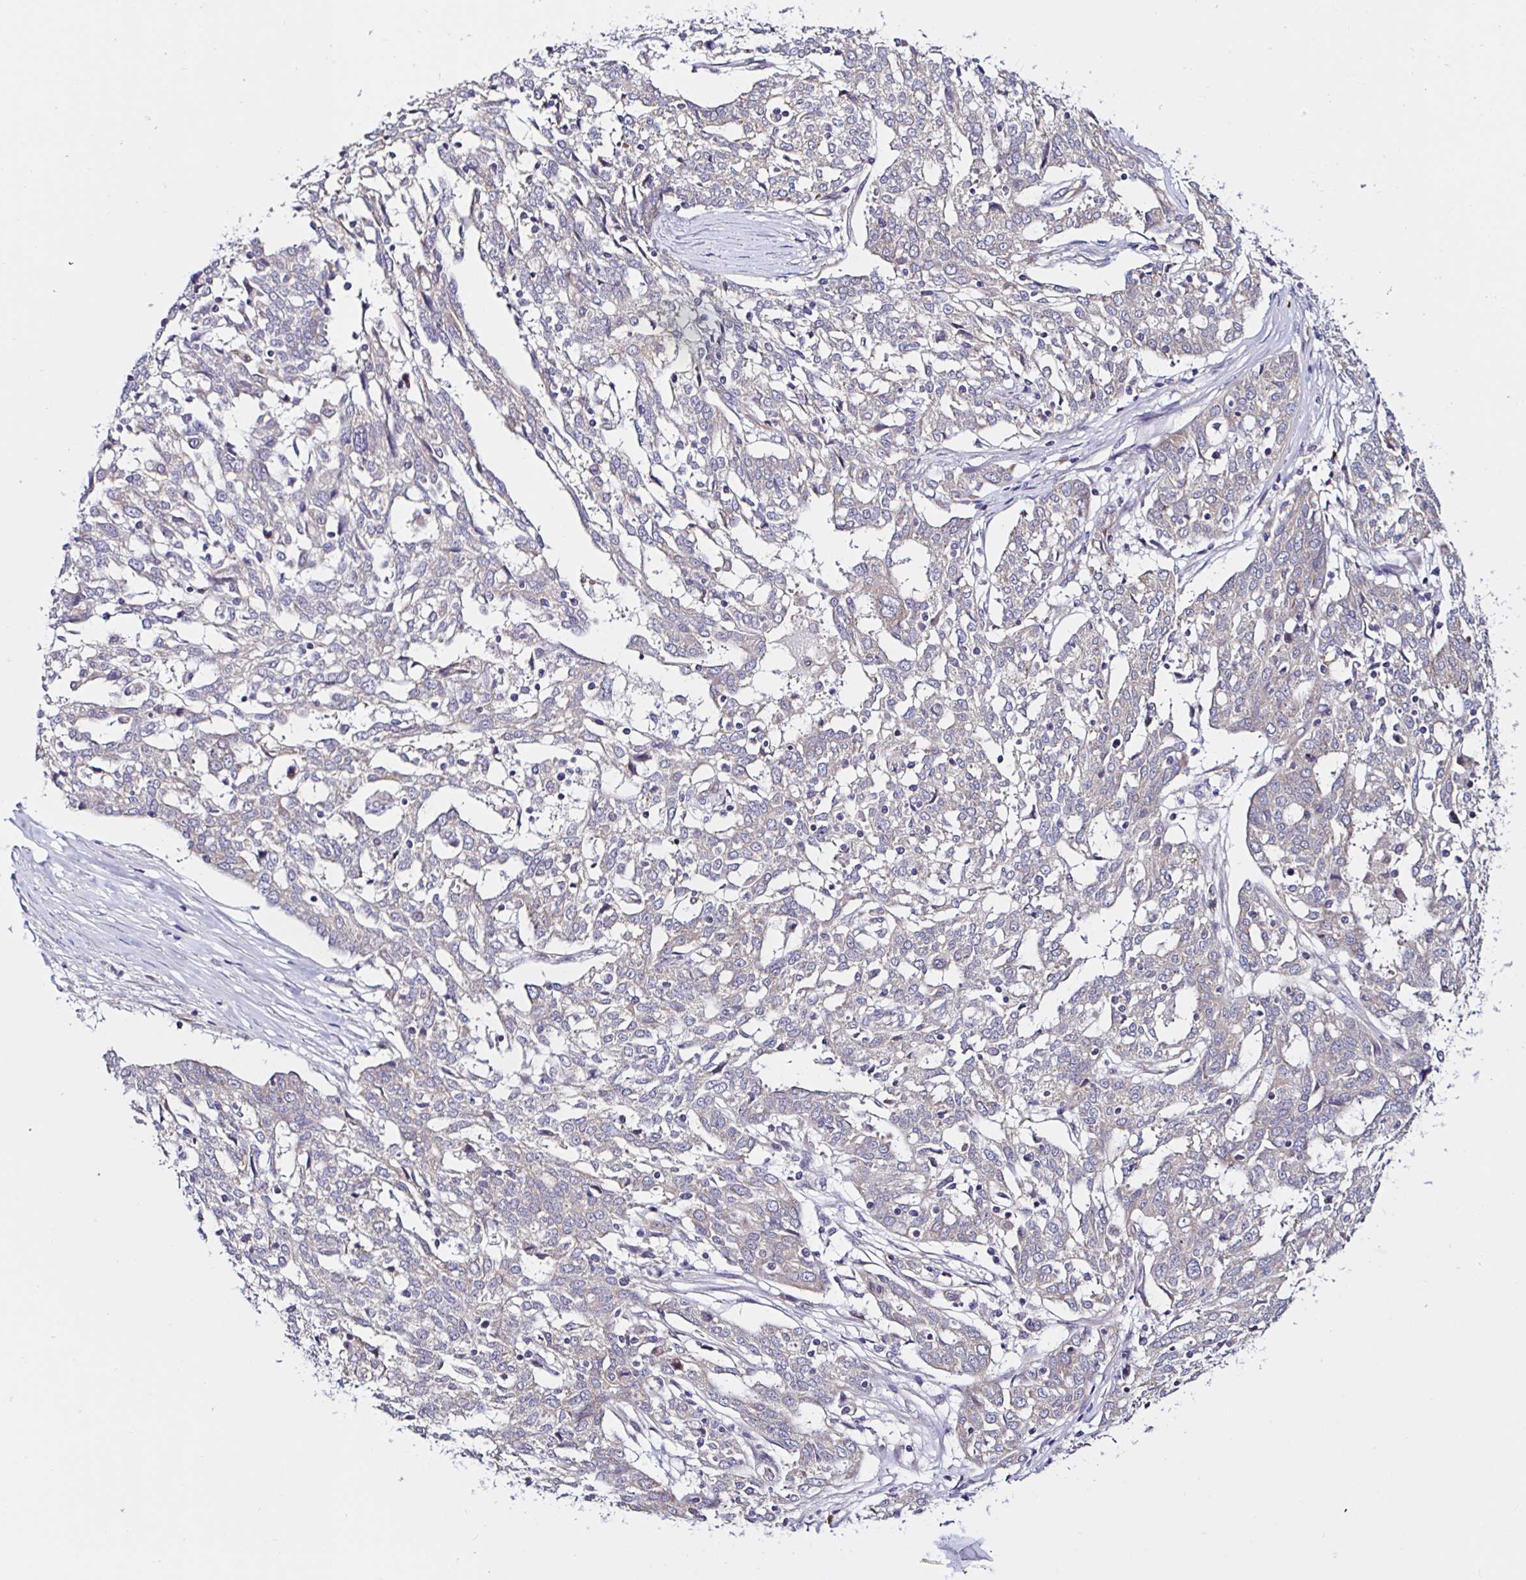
{"staining": {"intensity": "weak", "quantity": ">75%", "location": "cytoplasmic/membranous"}, "tissue": "ovarian cancer", "cell_type": "Tumor cells", "image_type": "cancer", "snomed": [{"axis": "morphology", "description": "Cystadenocarcinoma, serous, NOS"}, {"axis": "topography", "description": "Ovary"}], "caption": "Weak cytoplasmic/membranous positivity is present in about >75% of tumor cells in ovarian cancer (serous cystadenocarcinoma). (brown staining indicates protein expression, while blue staining denotes nuclei).", "gene": "VSIG2", "patient": {"sex": "female", "age": 67}}